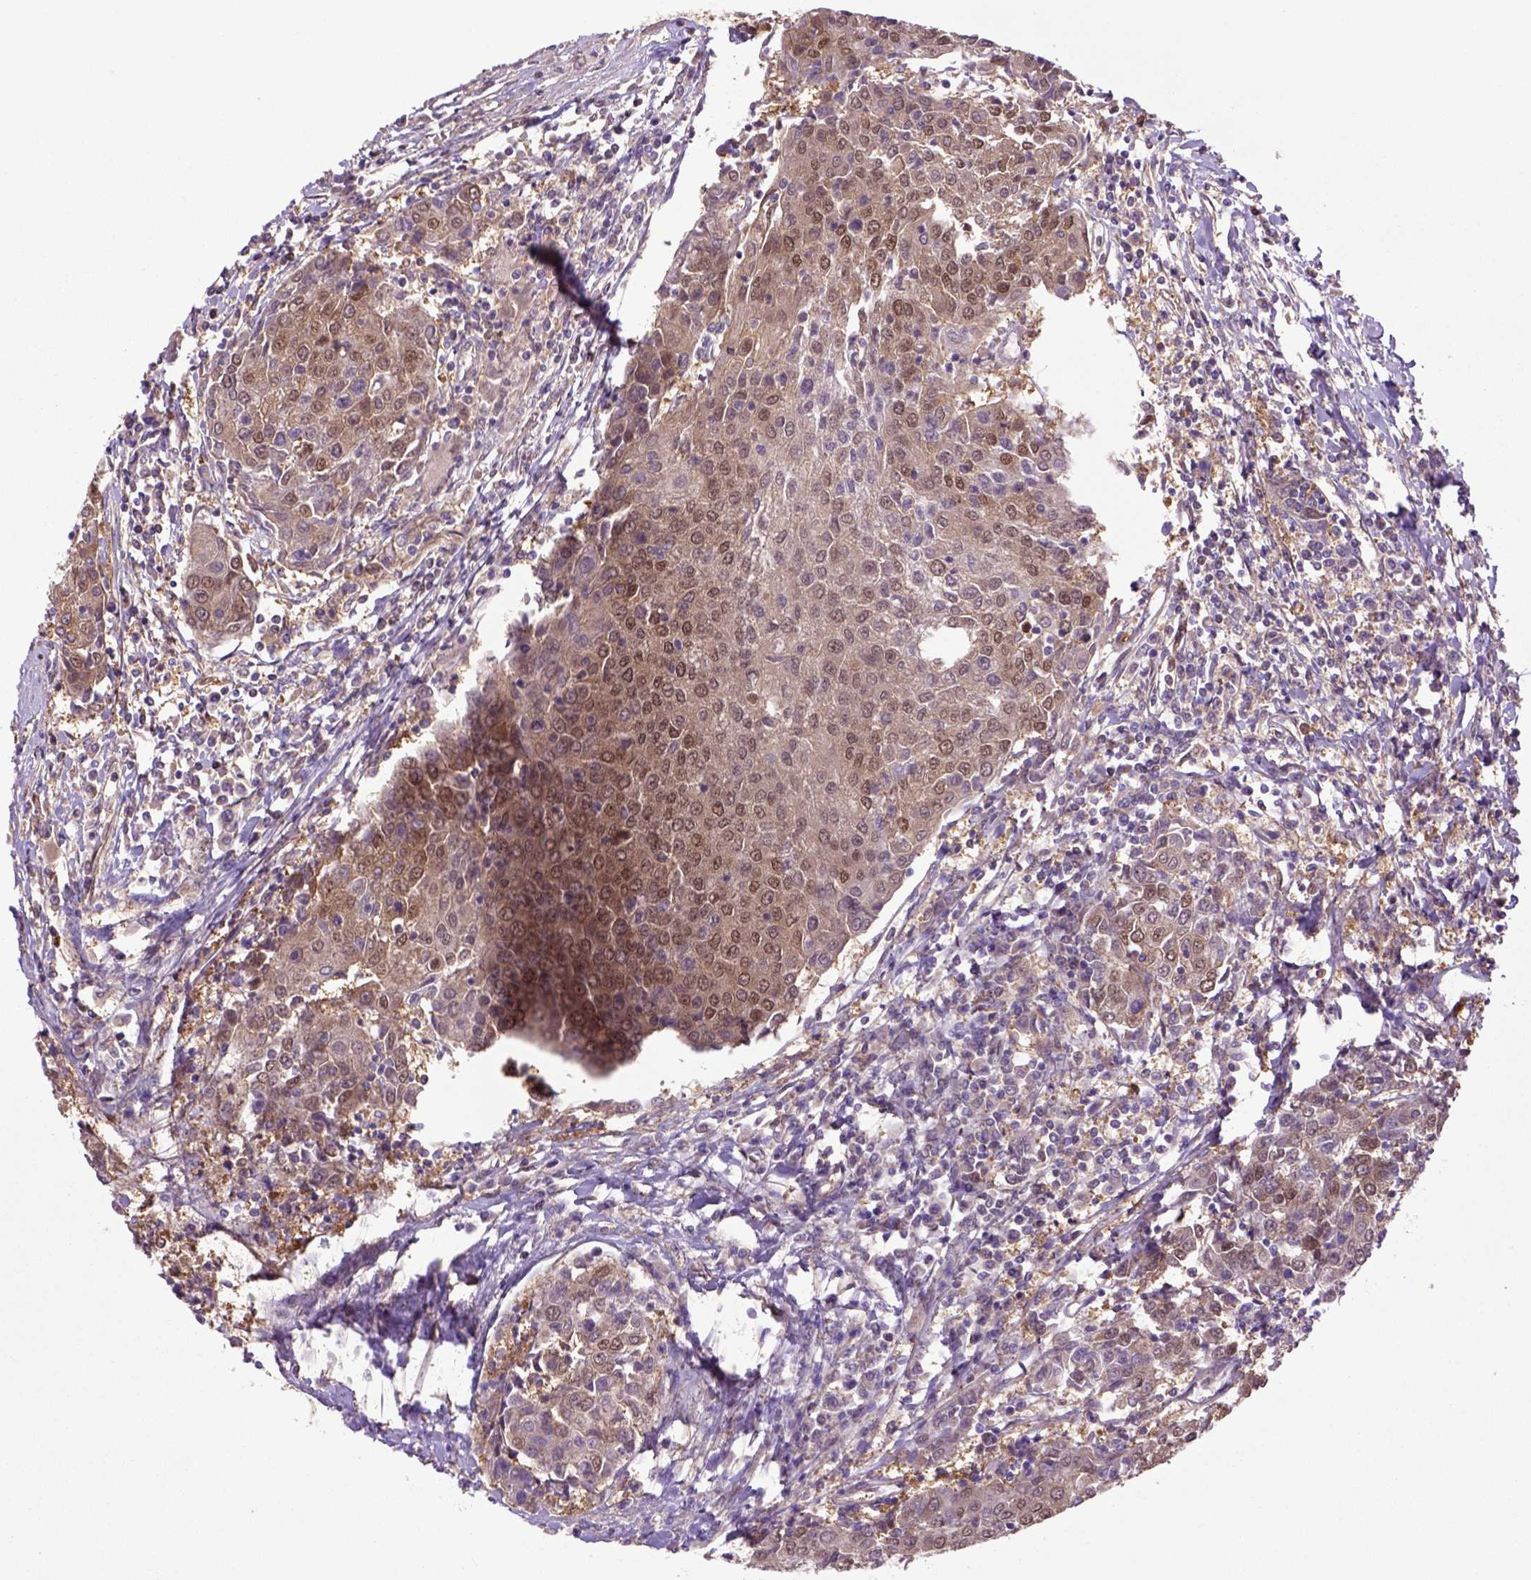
{"staining": {"intensity": "moderate", "quantity": ">75%", "location": "cytoplasmic/membranous,nuclear"}, "tissue": "urothelial cancer", "cell_type": "Tumor cells", "image_type": "cancer", "snomed": [{"axis": "morphology", "description": "Urothelial carcinoma, High grade"}, {"axis": "topography", "description": "Urinary bladder"}], "caption": "The photomicrograph demonstrates a brown stain indicating the presence of a protein in the cytoplasmic/membranous and nuclear of tumor cells in urothelial cancer.", "gene": "HSPBP1", "patient": {"sex": "female", "age": 85}}